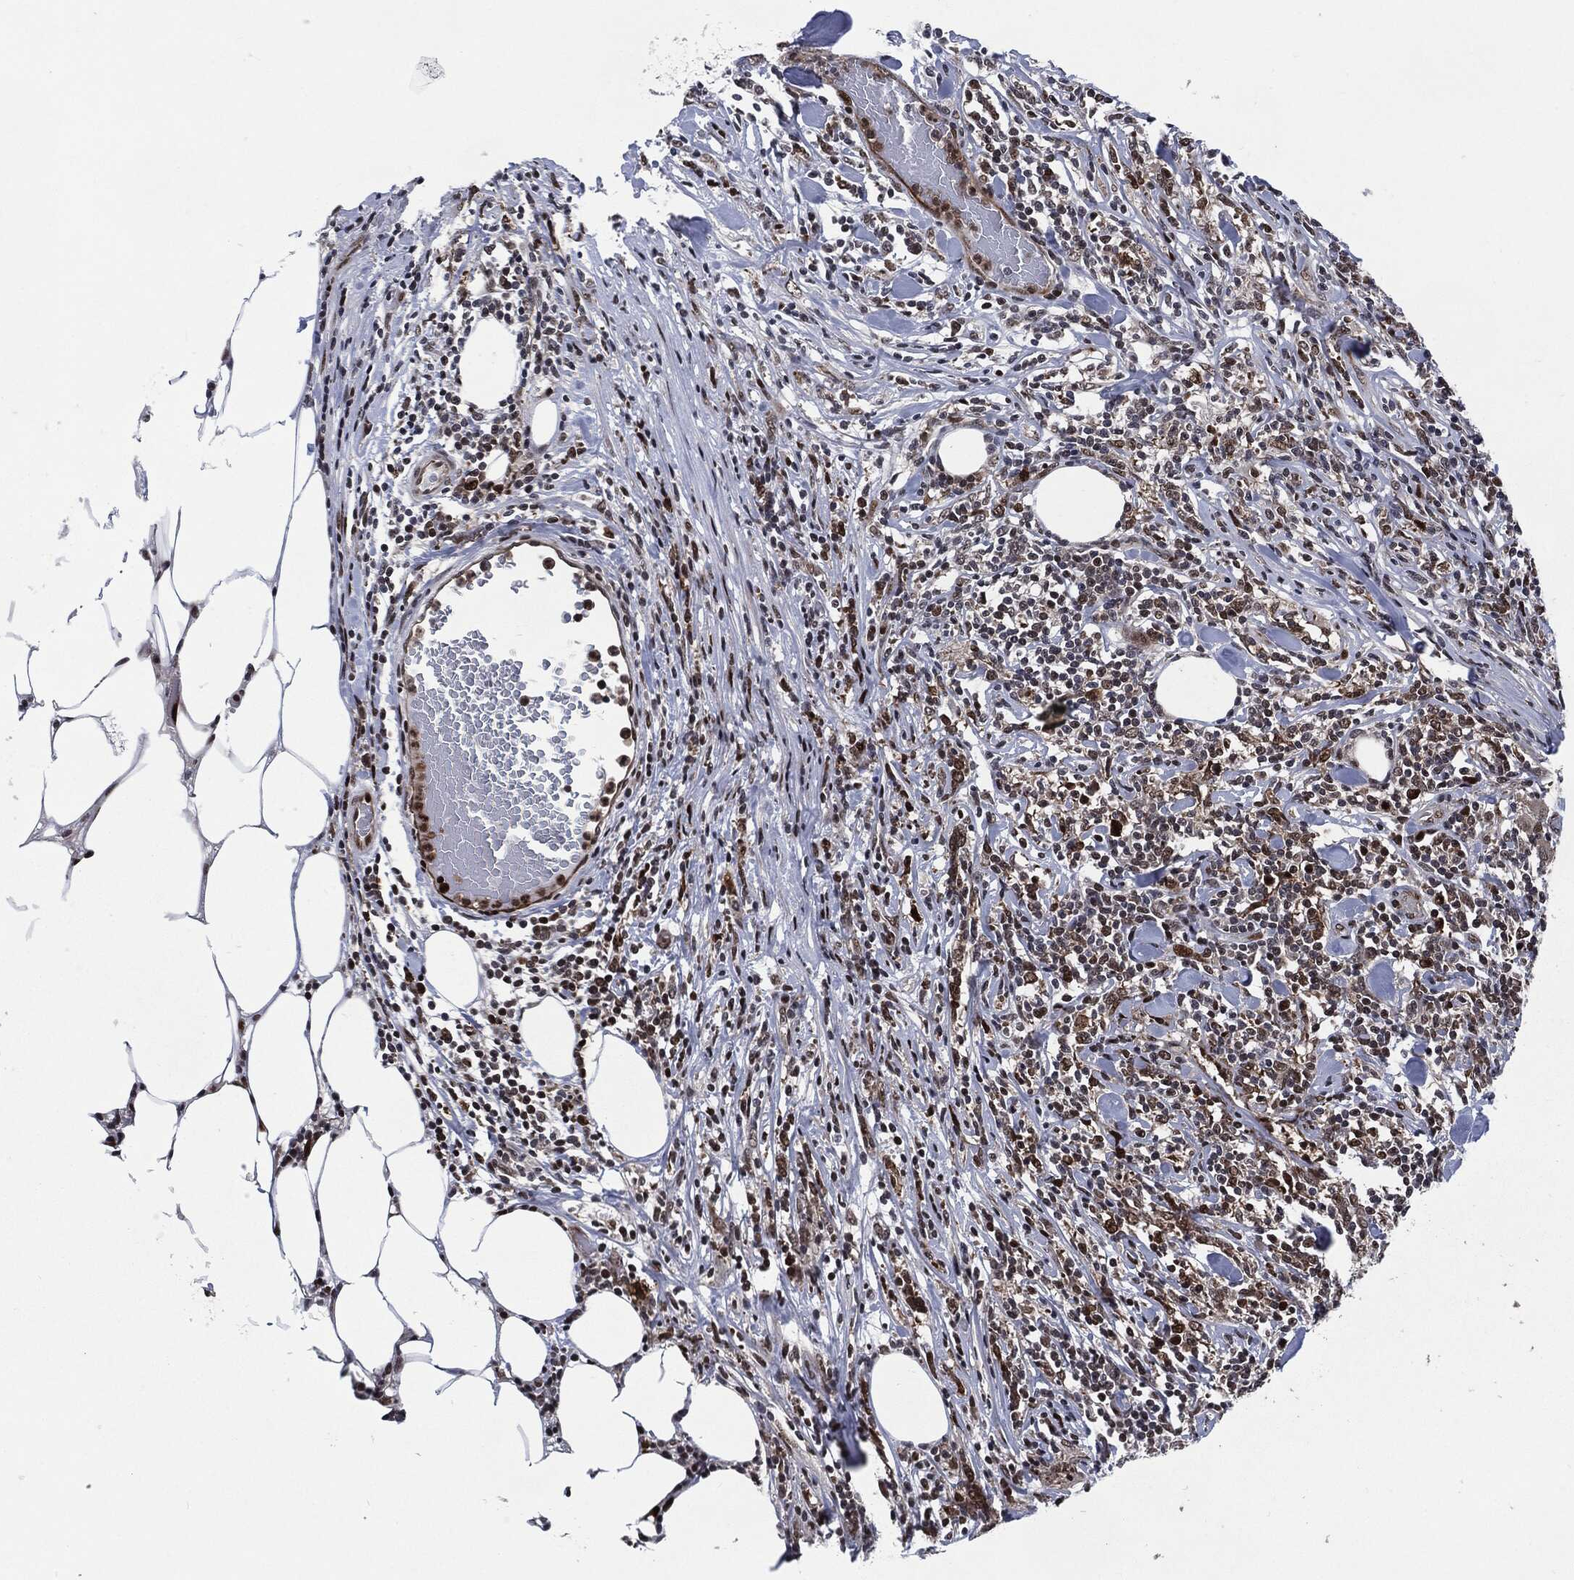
{"staining": {"intensity": "strong", "quantity": "25%-75%", "location": "cytoplasmic/membranous,nuclear"}, "tissue": "lymphoma", "cell_type": "Tumor cells", "image_type": "cancer", "snomed": [{"axis": "morphology", "description": "Malignant lymphoma, non-Hodgkin's type, High grade"}, {"axis": "topography", "description": "Lymph node"}], "caption": "Tumor cells exhibit high levels of strong cytoplasmic/membranous and nuclear positivity in approximately 25%-75% of cells in lymphoma.", "gene": "AKT2", "patient": {"sex": "female", "age": 84}}